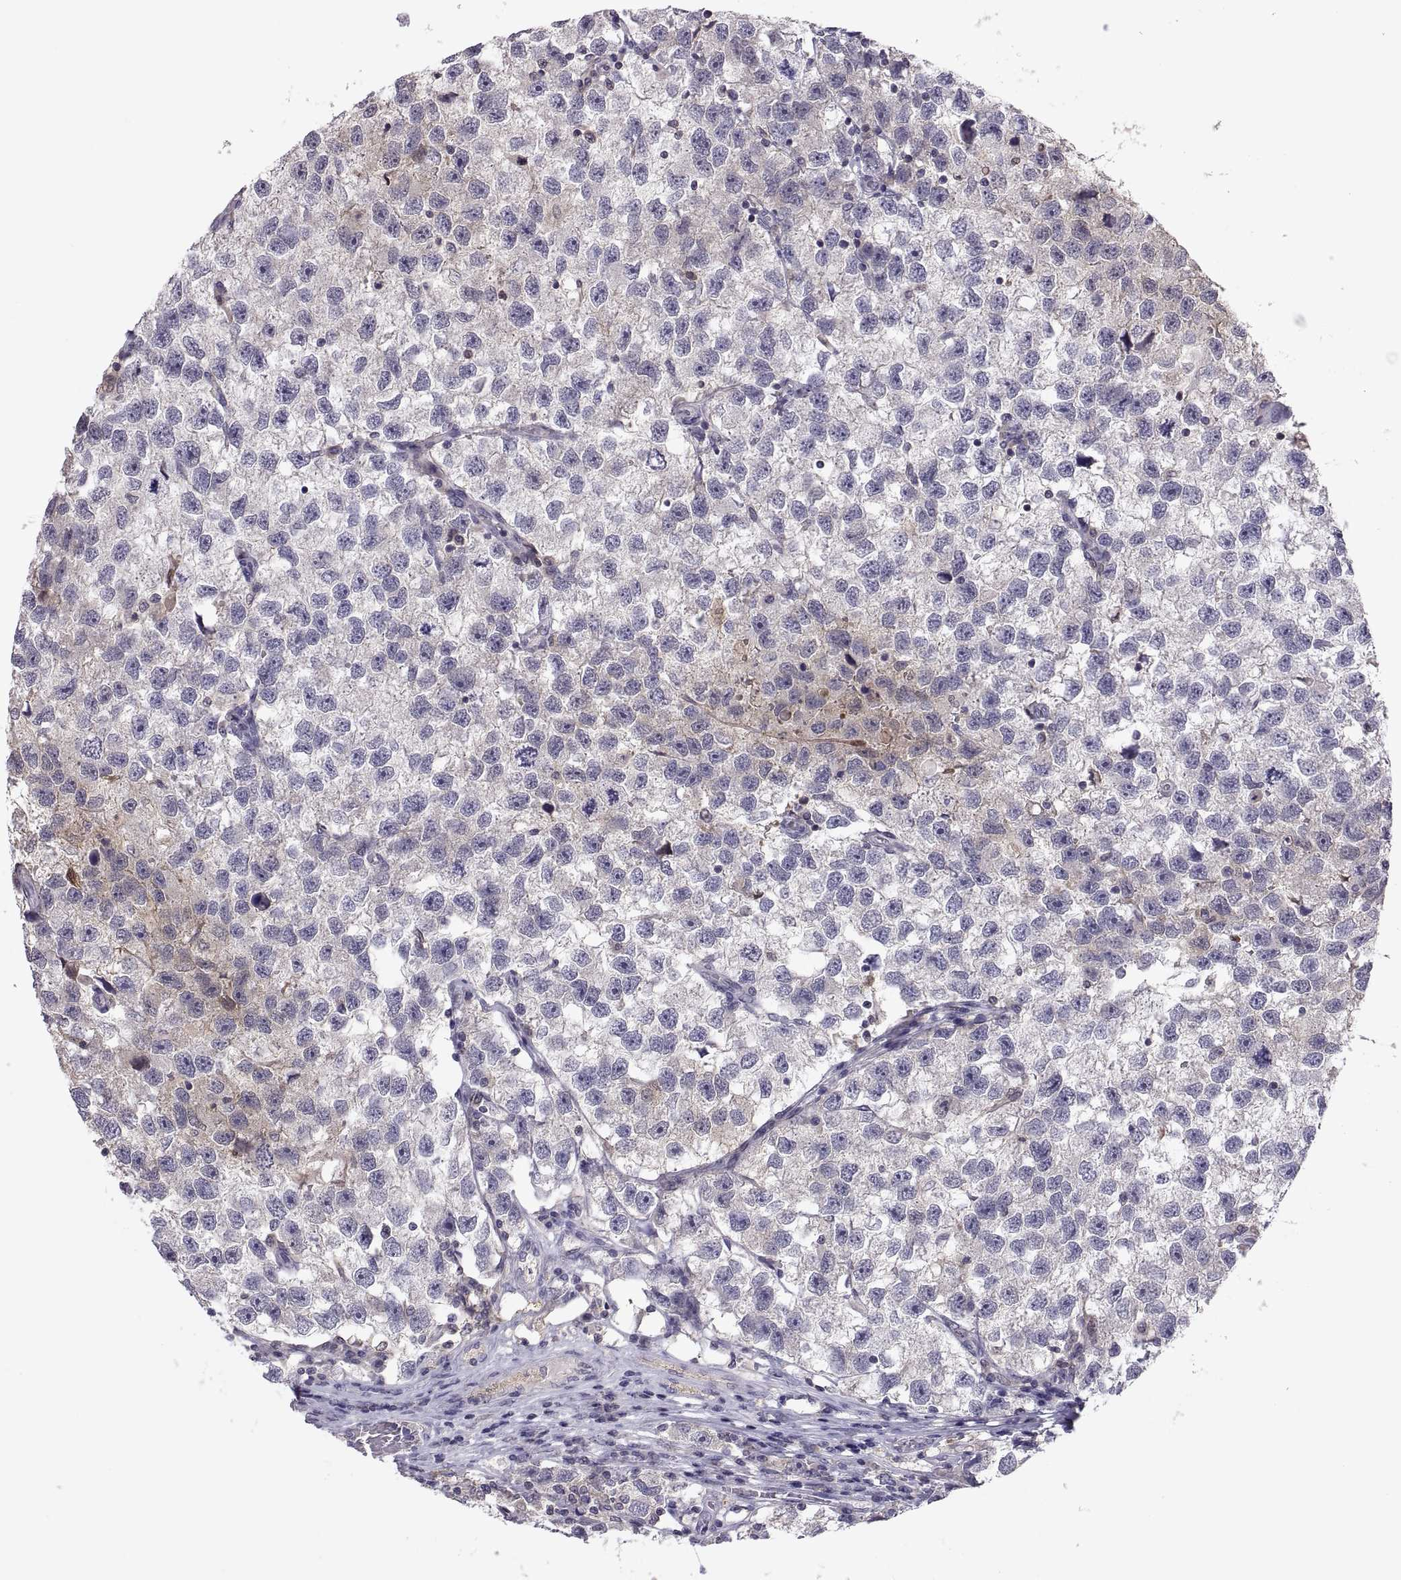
{"staining": {"intensity": "negative", "quantity": "none", "location": "none"}, "tissue": "testis cancer", "cell_type": "Tumor cells", "image_type": "cancer", "snomed": [{"axis": "morphology", "description": "Seminoma, NOS"}, {"axis": "topography", "description": "Testis"}], "caption": "Testis cancer was stained to show a protein in brown. There is no significant expression in tumor cells.", "gene": "FGF9", "patient": {"sex": "male", "age": 26}}